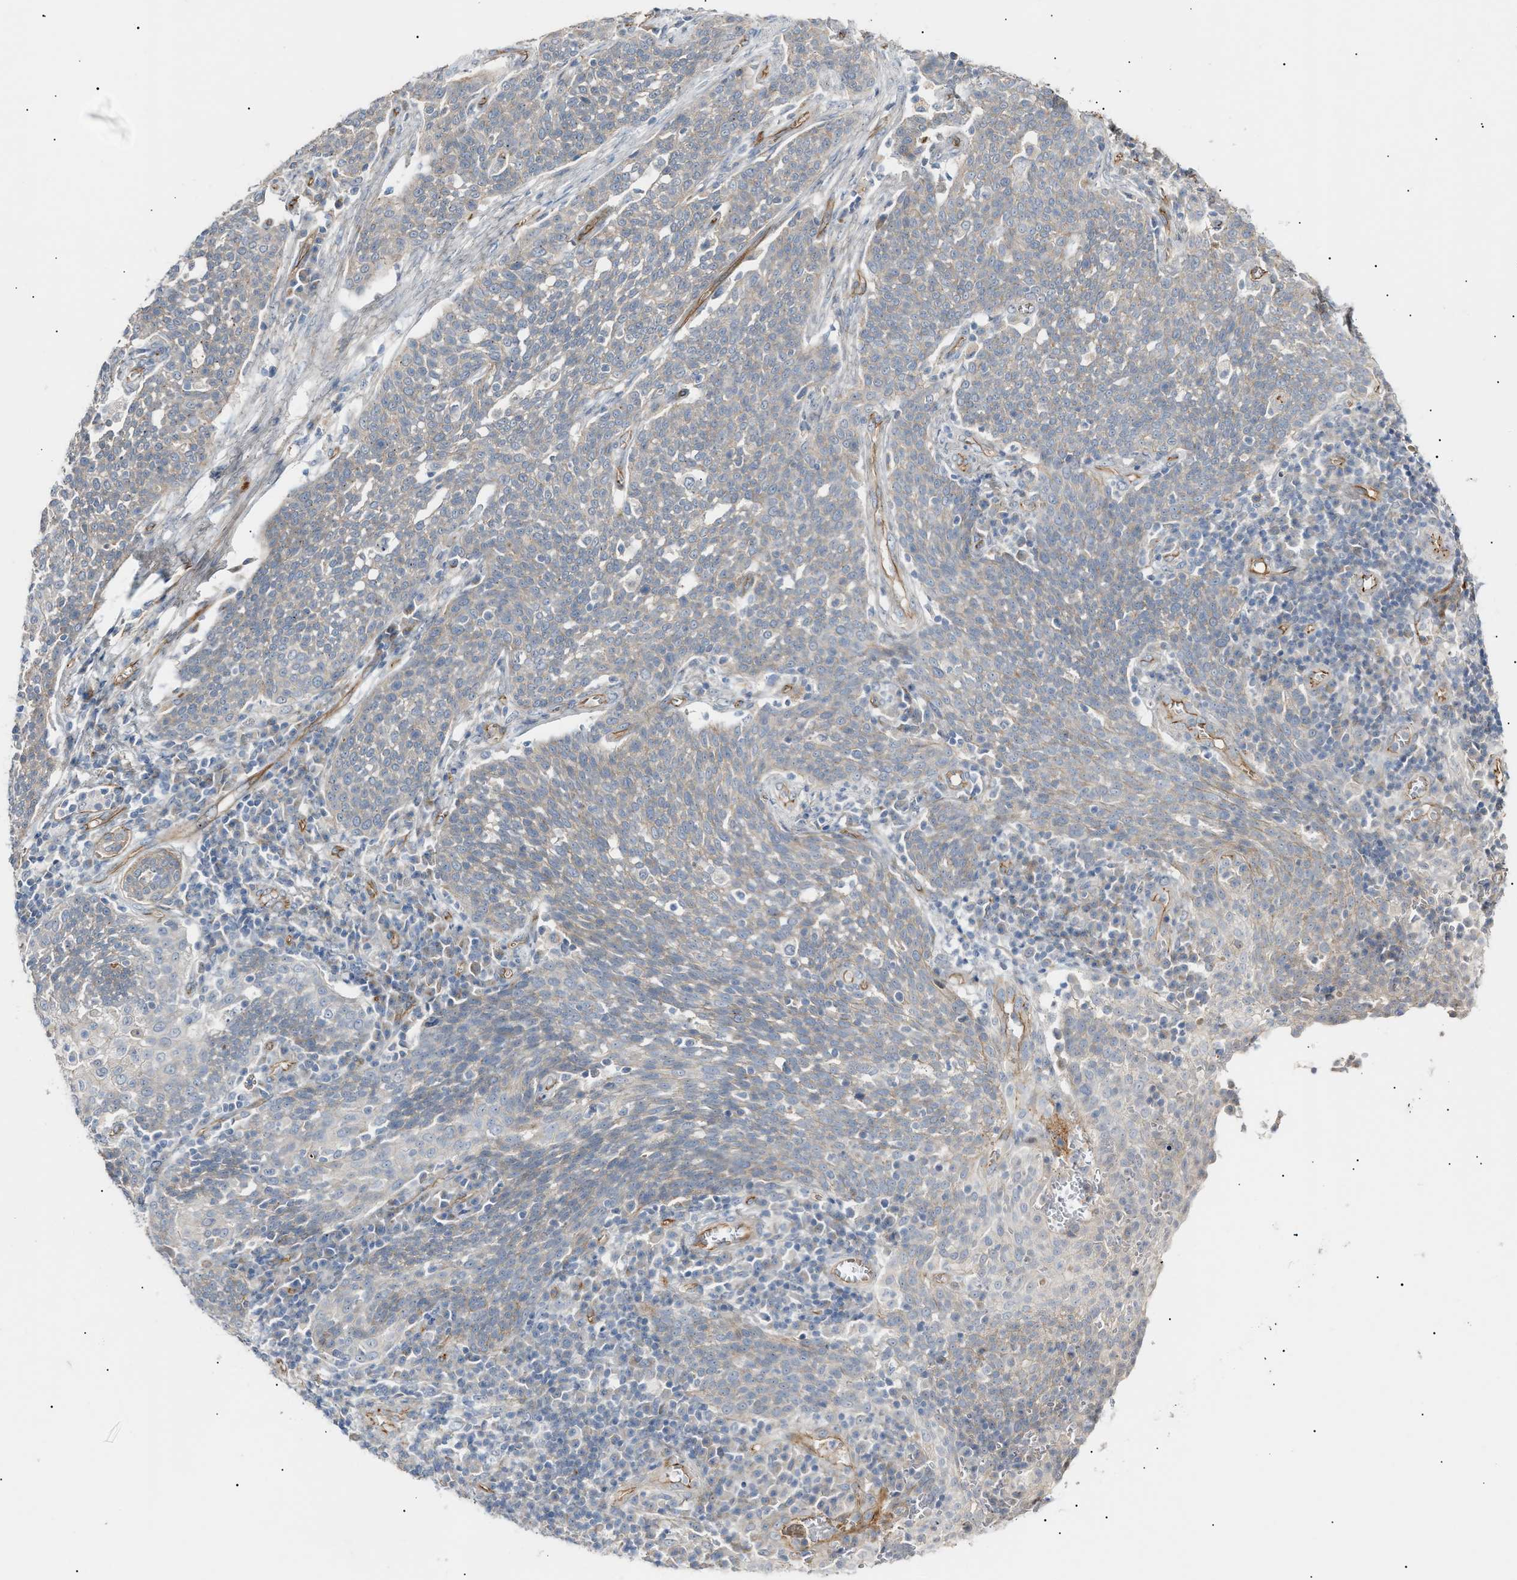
{"staining": {"intensity": "weak", "quantity": "<25%", "location": "cytoplasmic/membranous"}, "tissue": "cervical cancer", "cell_type": "Tumor cells", "image_type": "cancer", "snomed": [{"axis": "morphology", "description": "Squamous cell carcinoma, NOS"}, {"axis": "topography", "description": "Cervix"}], "caption": "This is an immunohistochemistry histopathology image of human cervical cancer. There is no expression in tumor cells.", "gene": "ZFHX2", "patient": {"sex": "female", "age": 34}}